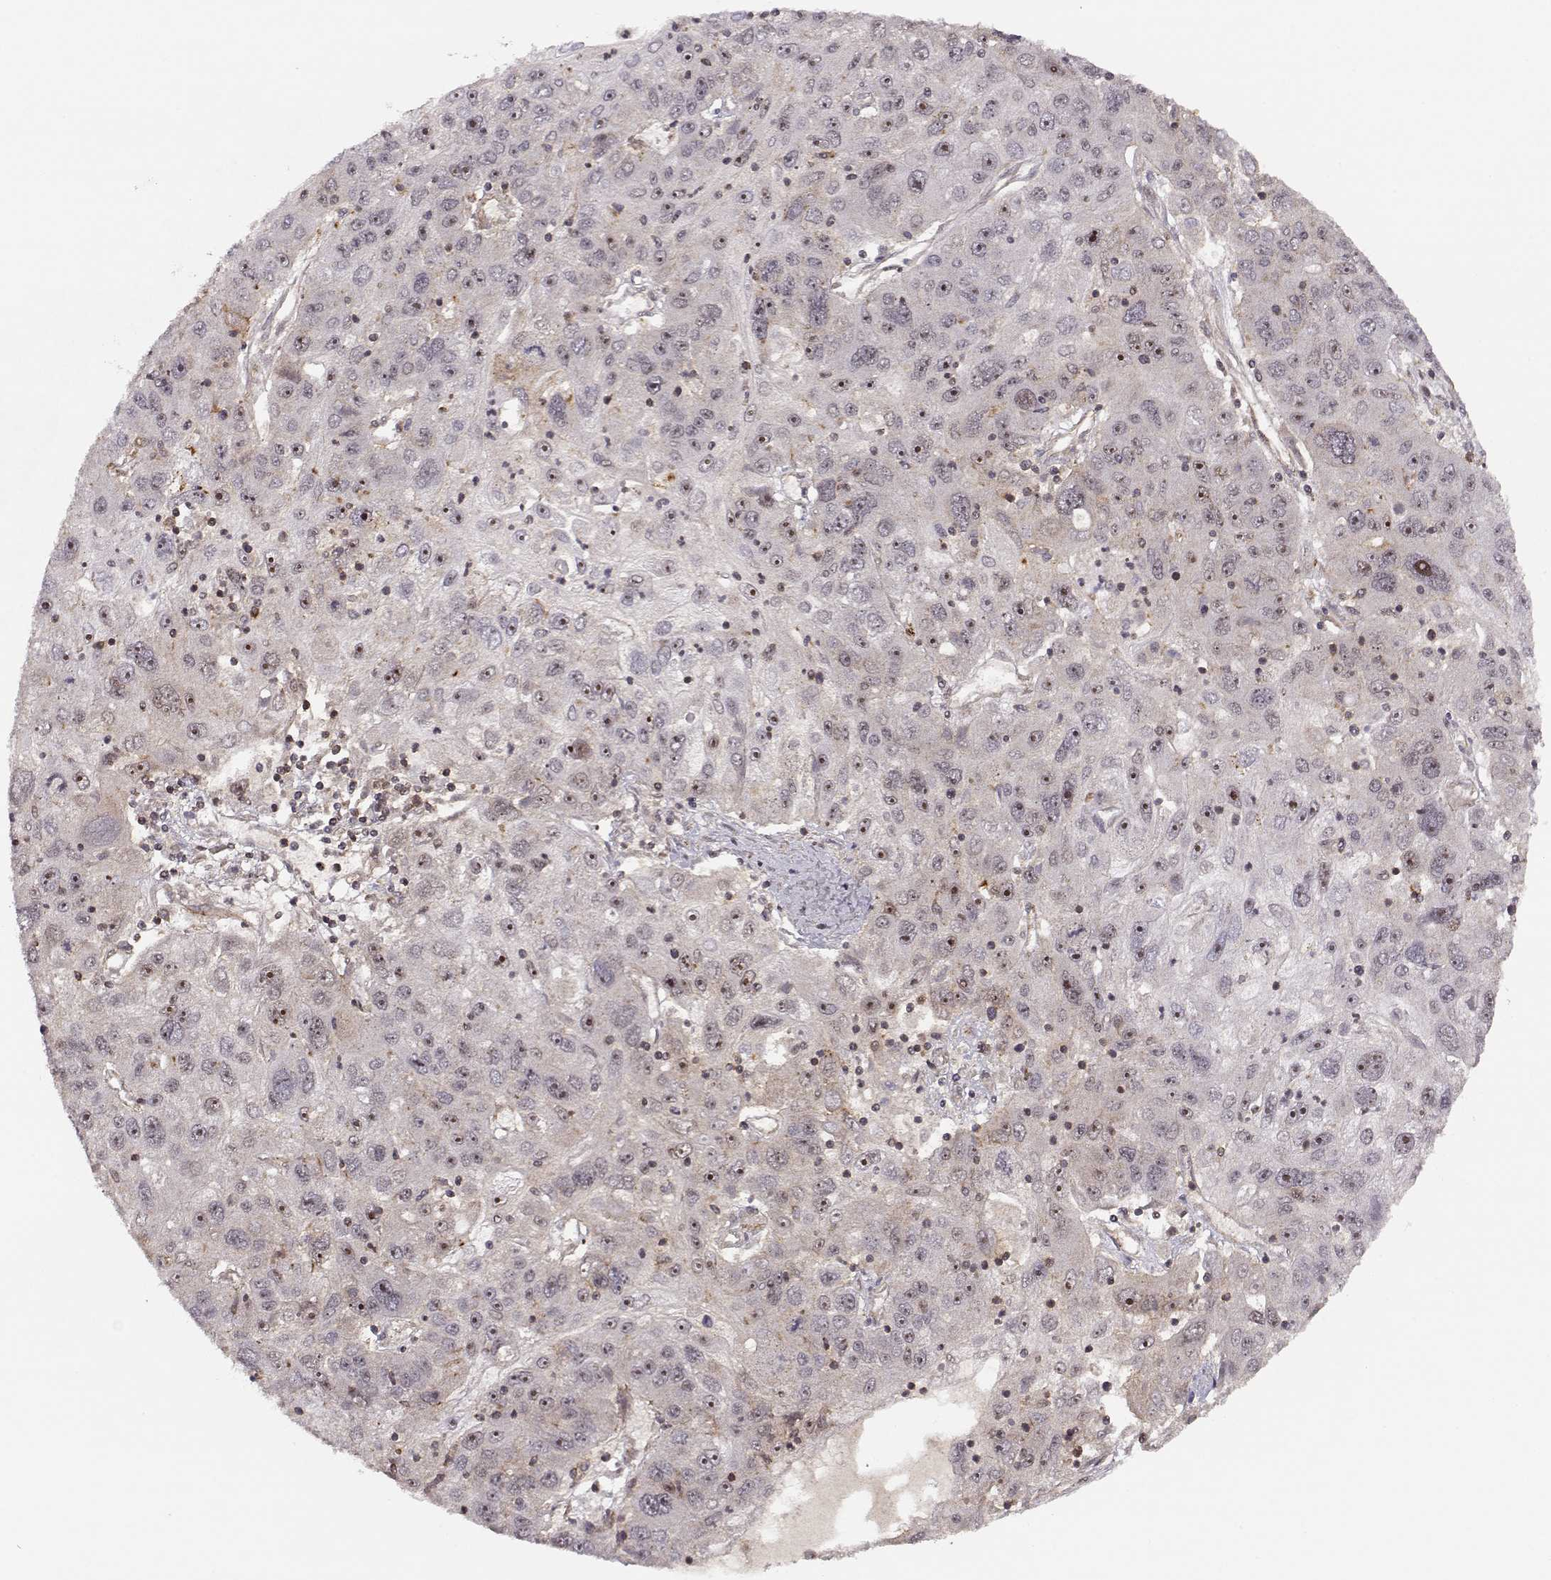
{"staining": {"intensity": "strong", "quantity": "<25%", "location": "nuclear"}, "tissue": "stomach cancer", "cell_type": "Tumor cells", "image_type": "cancer", "snomed": [{"axis": "morphology", "description": "Adenocarcinoma, NOS"}, {"axis": "topography", "description": "Stomach"}], "caption": "Stomach cancer (adenocarcinoma) stained for a protein (brown) exhibits strong nuclear positive positivity in about <25% of tumor cells.", "gene": "CIR1", "patient": {"sex": "male", "age": 56}}